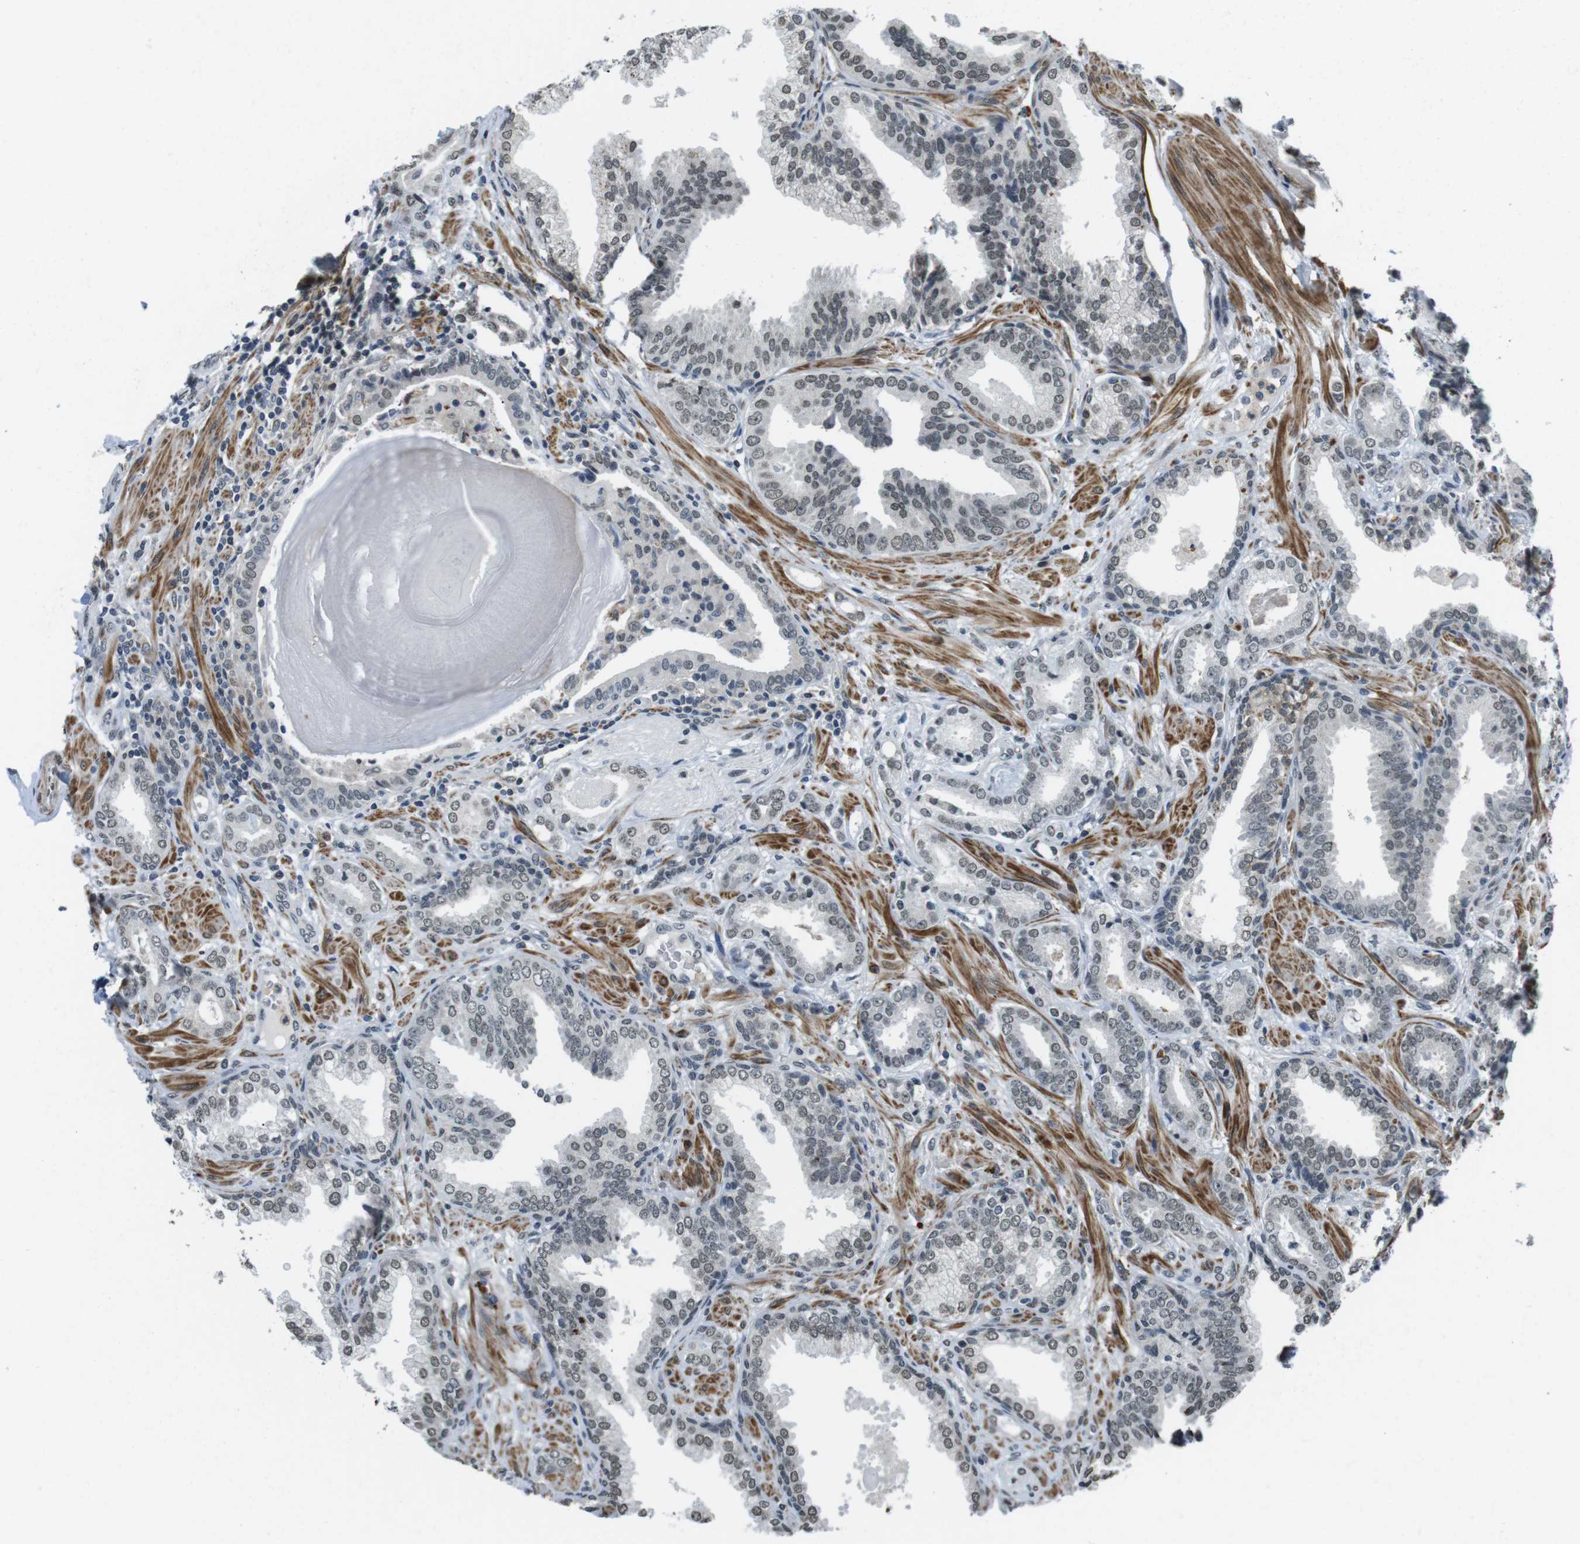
{"staining": {"intensity": "weak", "quantity": "<25%", "location": "nuclear"}, "tissue": "prostate cancer", "cell_type": "Tumor cells", "image_type": "cancer", "snomed": [{"axis": "morphology", "description": "Adenocarcinoma, Low grade"}, {"axis": "topography", "description": "Prostate"}], "caption": "Tumor cells are negative for brown protein staining in prostate adenocarcinoma (low-grade).", "gene": "USP7", "patient": {"sex": "male", "age": 53}}